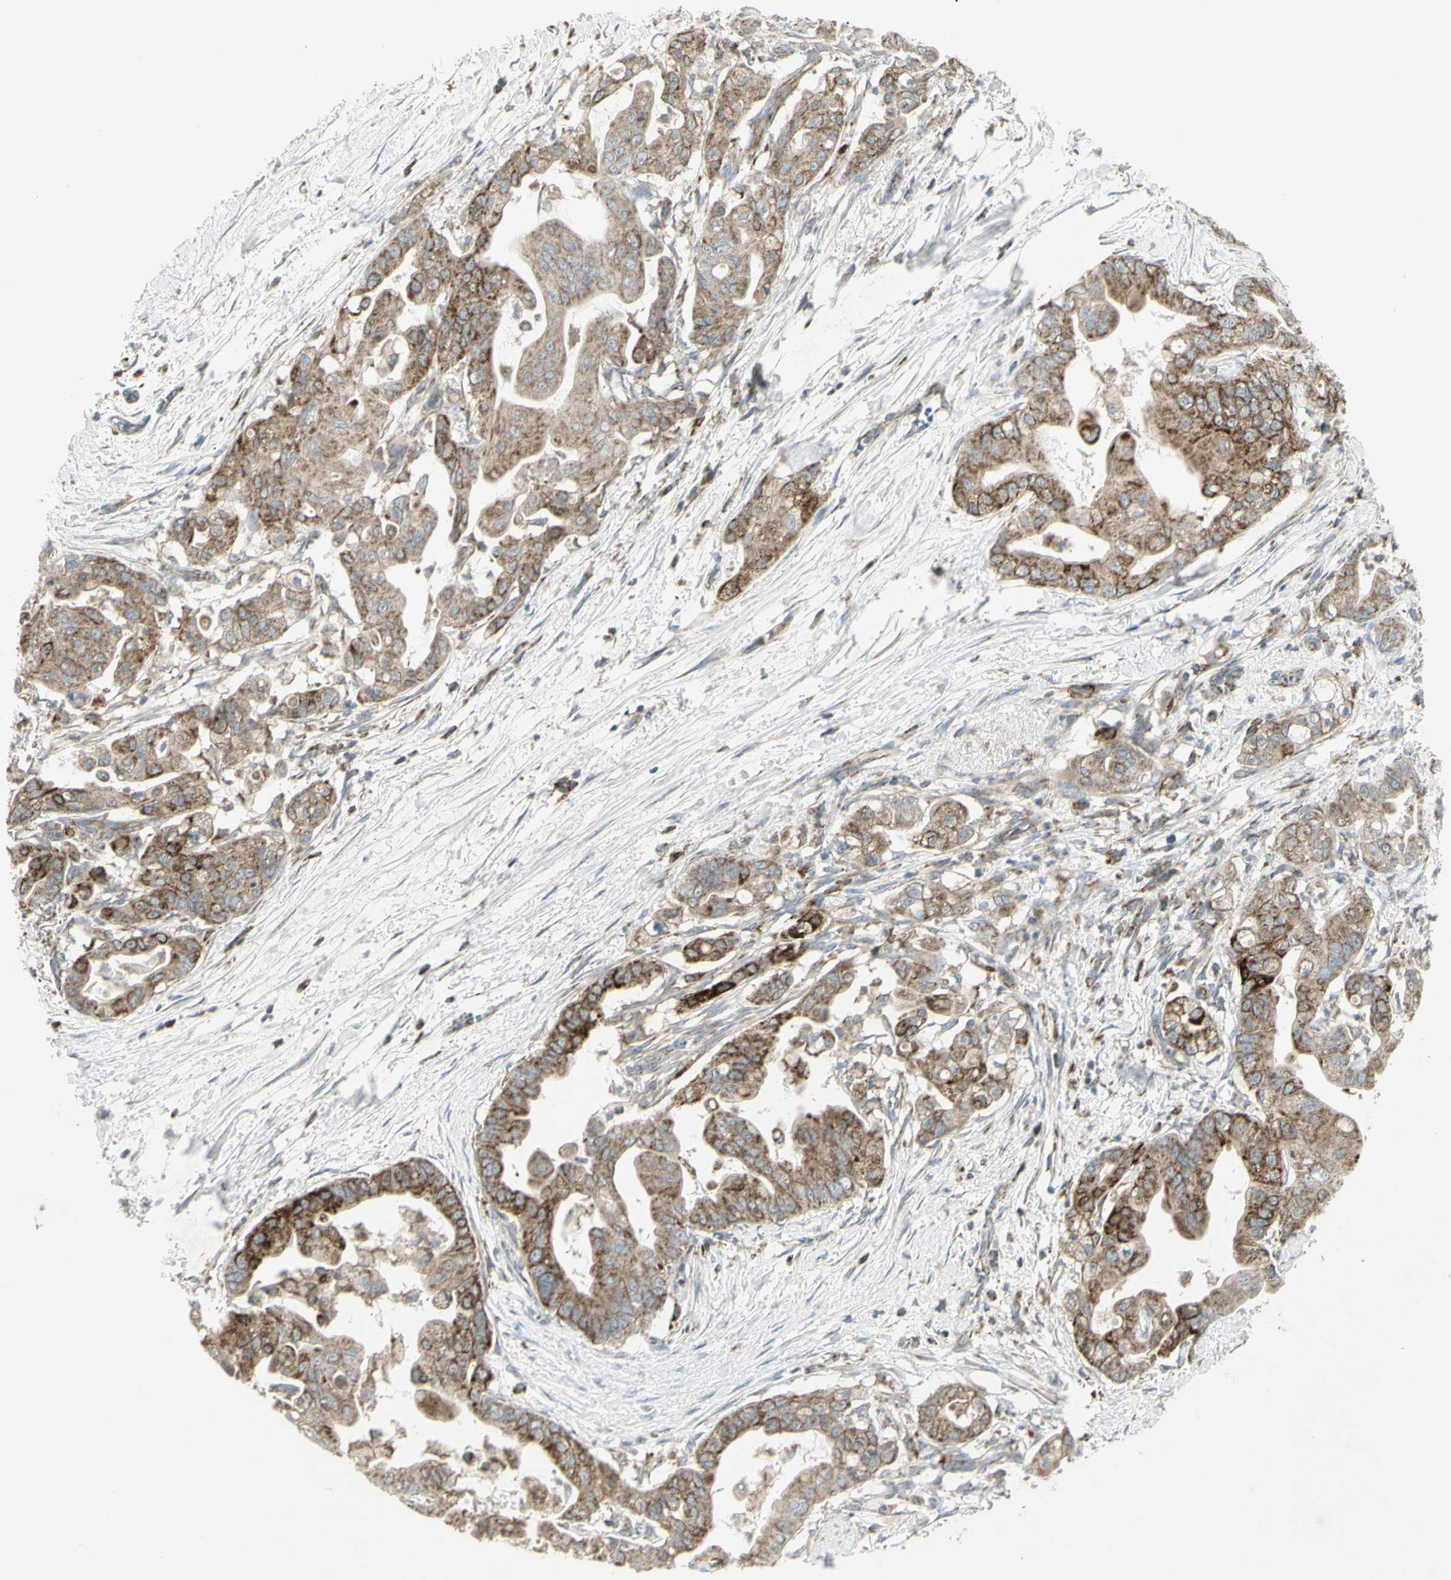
{"staining": {"intensity": "strong", "quantity": ">75%", "location": "cytoplasmic/membranous"}, "tissue": "pancreatic cancer", "cell_type": "Tumor cells", "image_type": "cancer", "snomed": [{"axis": "morphology", "description": "Adenocarcinoma, NOS"}, {"axis": "topography", "description": "Pancreas"}], "caption": "Protein positivity by immunohistochemistry reveals strong cytoplasmic/membranous expression in about >75% of tumor cells in pancreatic cancer (adenocarcinoma).", "gene": "CYB5R1", "patient": {"sex": "female", "age": 75}}